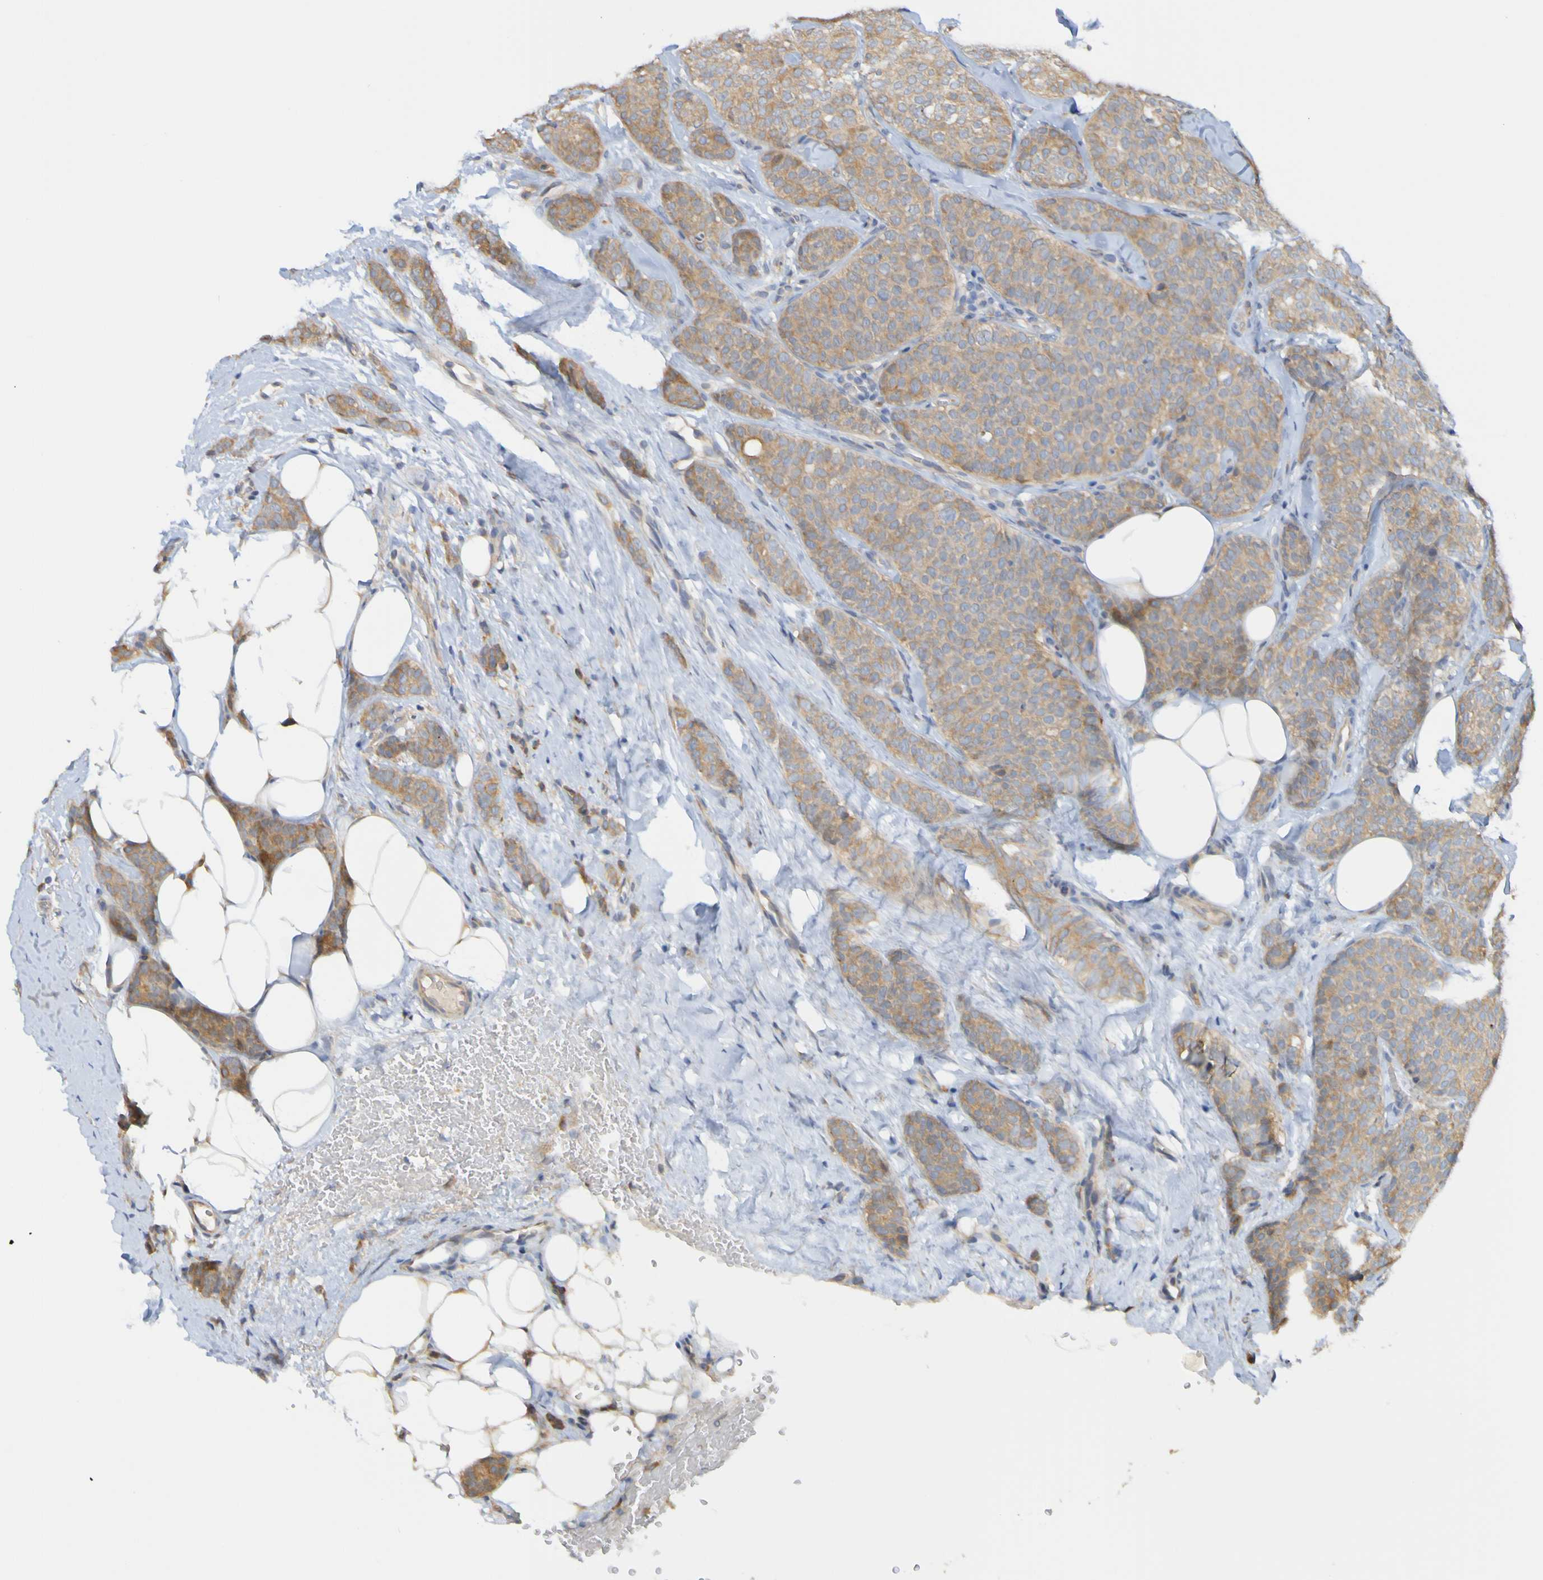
{"staining": {"intensity": "moderate", "quantity": ">75%", "location": "cytoplasmic/membranous"}, "tissue": "breast cancer", "cell_type": "Tumor cells", "image_type": "cancer", "snomed": [{"axis": "morphology", "description": "Lobular carcinoma"}, {"axis": "topography", "description": "Skin"}, {"axis": "topography", "description": "Breast"}], "caption": "An immunohistochemistry (IHC) photomicrograph of neoplastic tissue is shown. Protein staining in brown shows moderate cytoplasmic/membranous positivity in breast cancer (lobular carcinoma) within tumor cells.", "gene": "NAV2", "patient": {"sex": "female", "age": 46}}